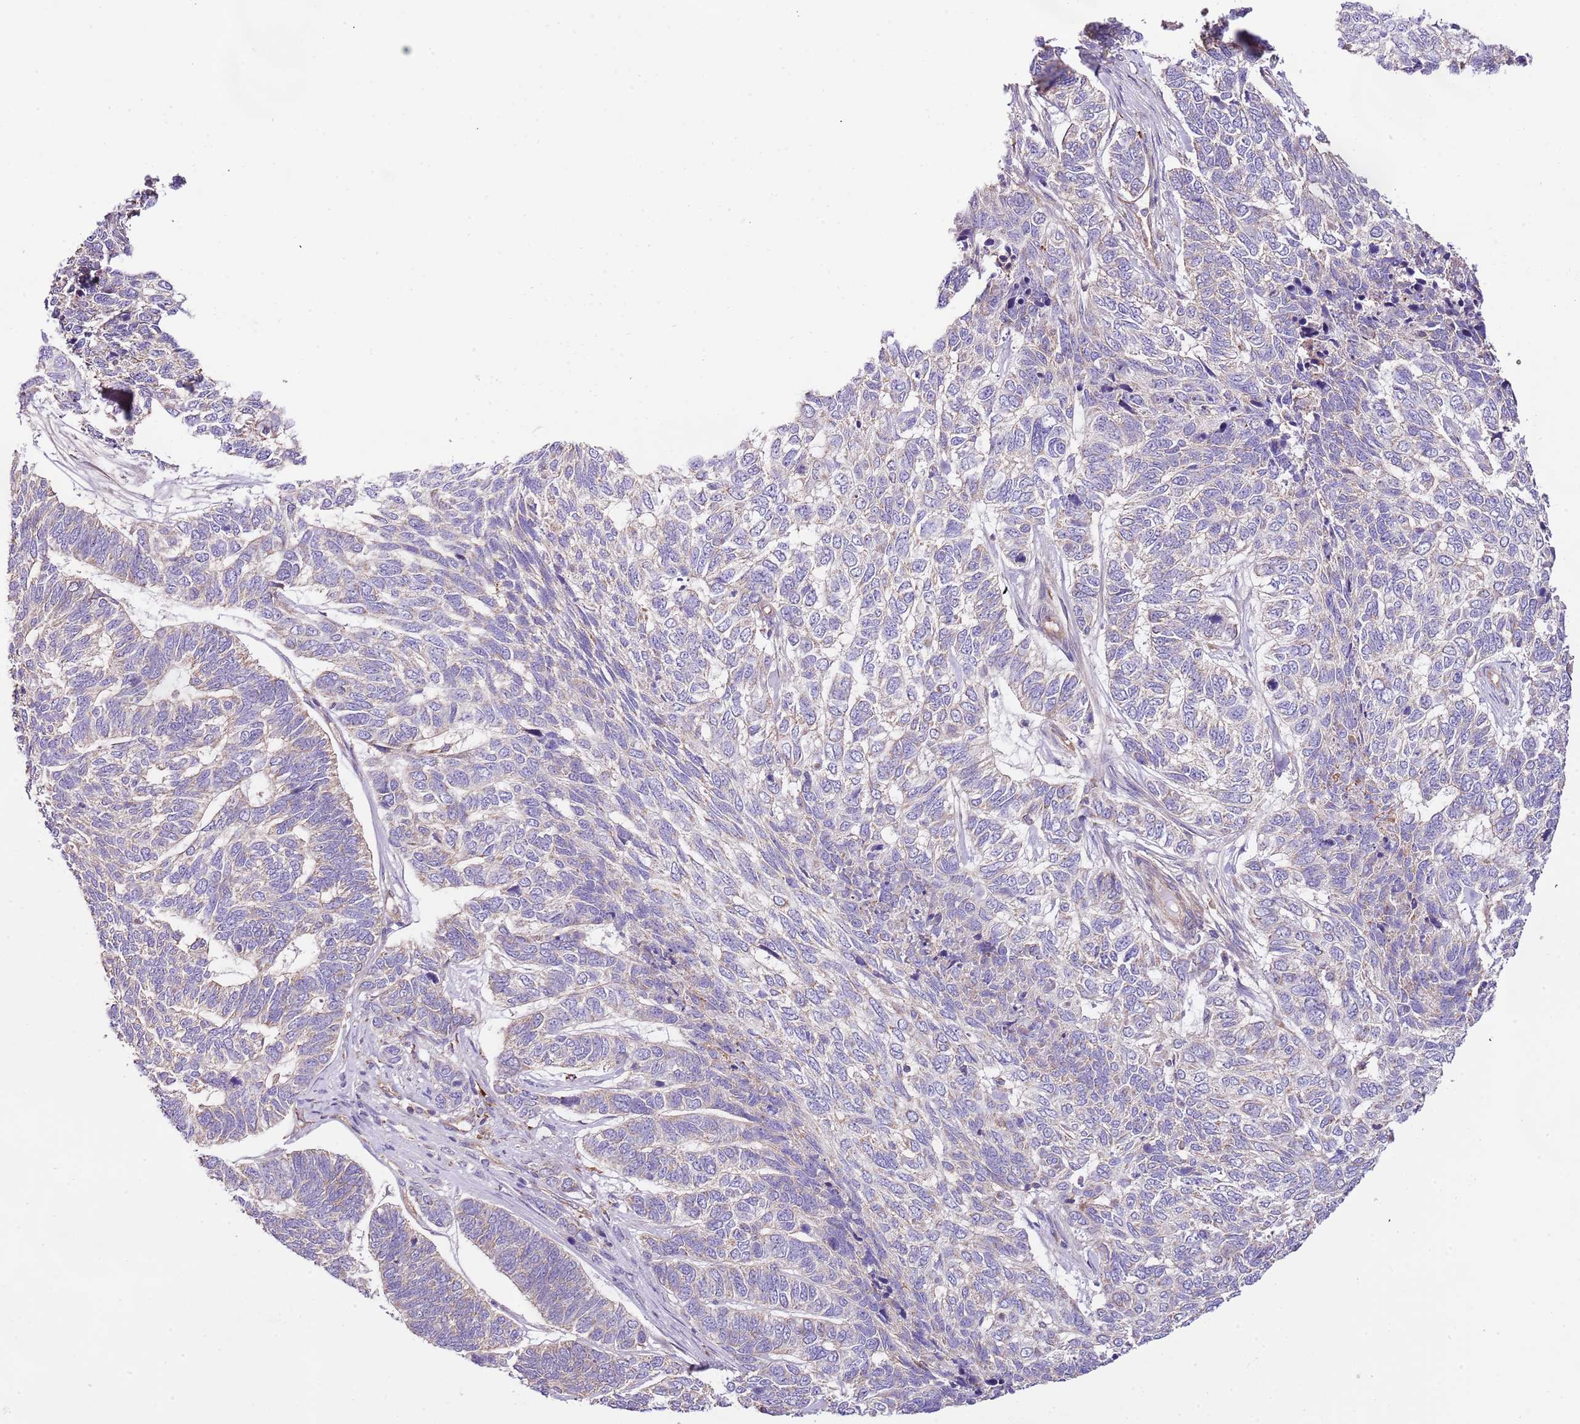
{"staining": {"intensity": "weak", "quantity": "25%-75%", "location": "cytoplasmic/membranous"}, "tissue": "skin cancer", "cell_type": "Tumor cells", "image_type": "cancer", "snomed": [{"axis": "morphology", "description": "Basal cell carcinoma"}, {"axis": "topography", "description": "Skin"}], "caption": "A brown stain labels weak cytoplasmic/membranous expression of a protein in skin basal cell carcinoma tumor cells.", "gene": "DOCK6", "patient": {"sex": "female", "age": 65}}